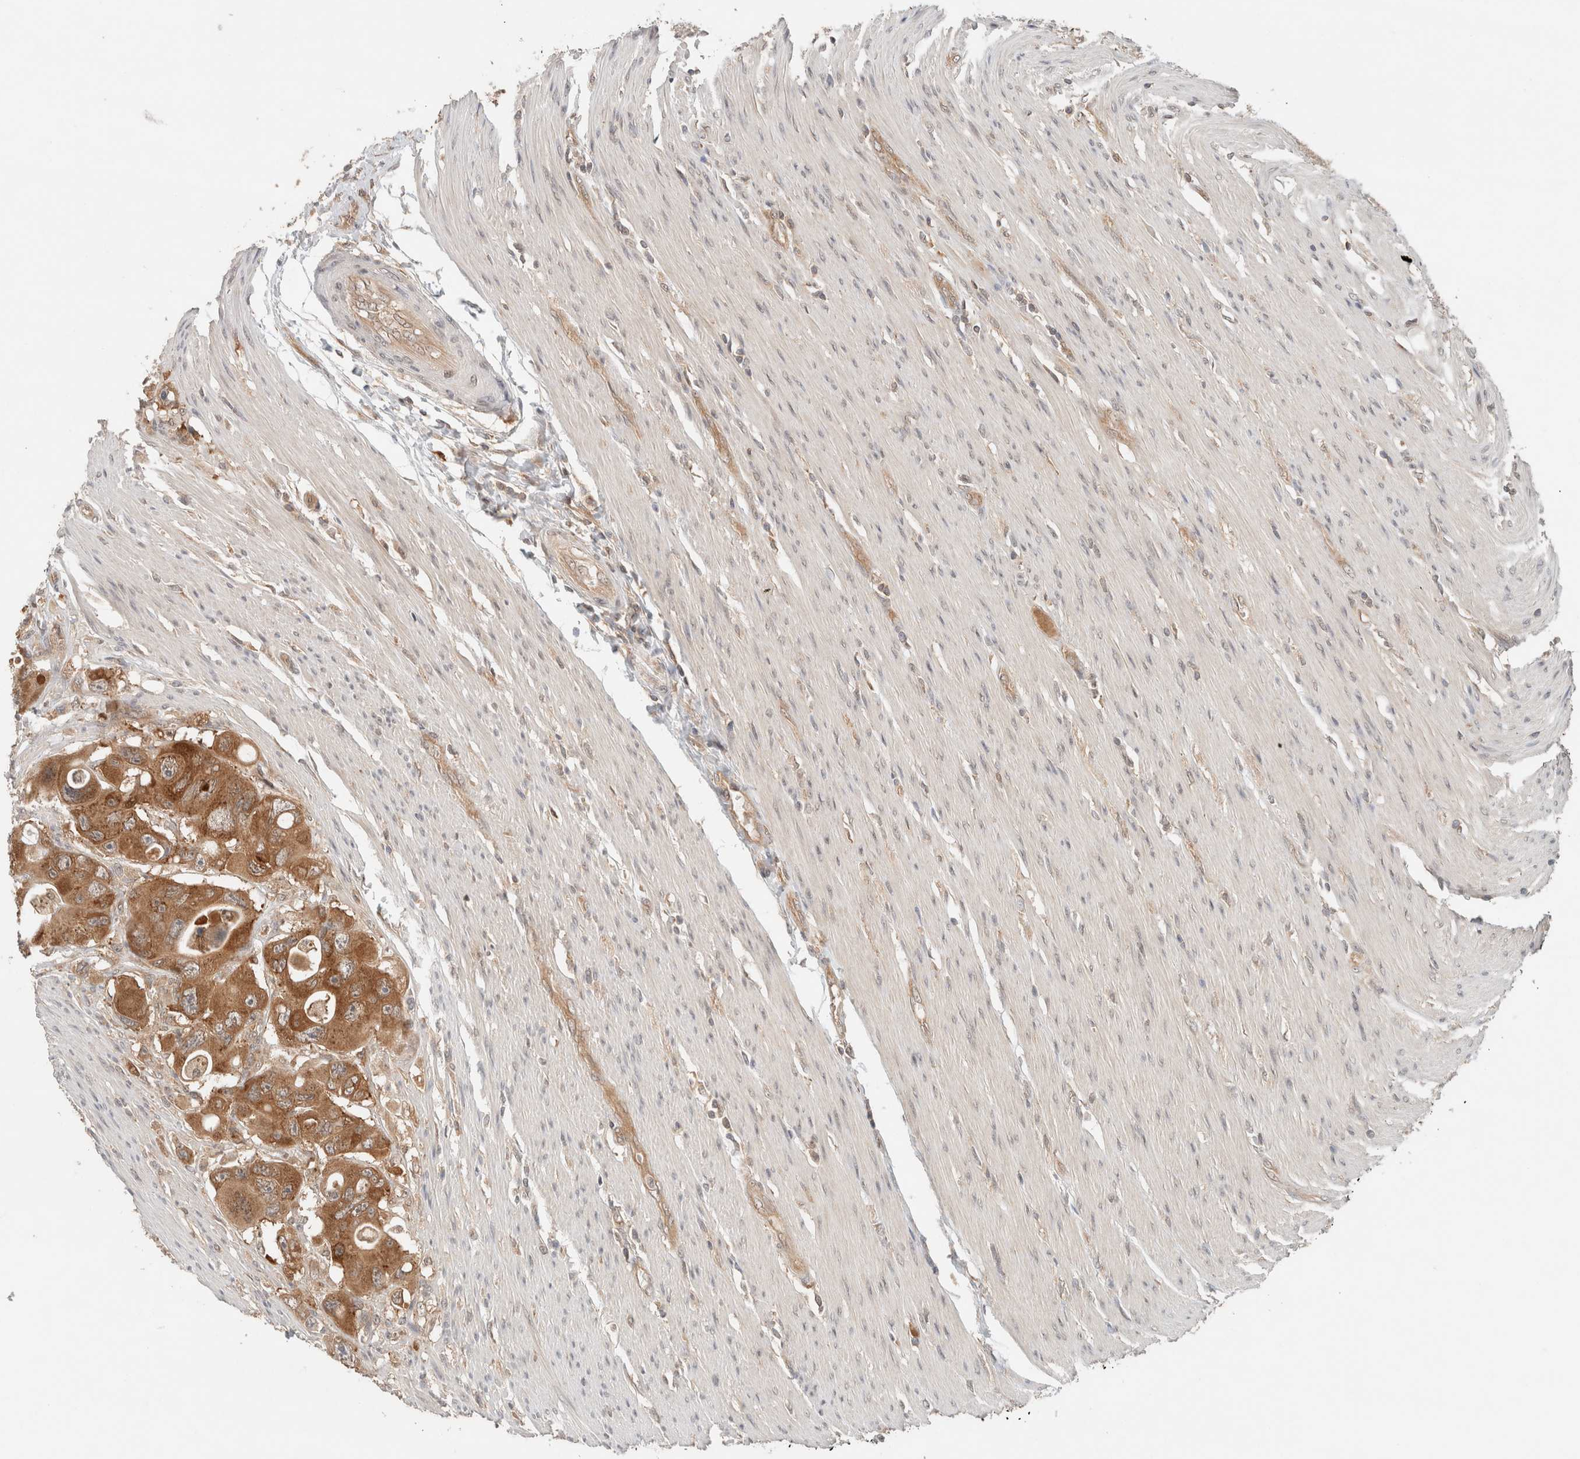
{"staining": {"intensity": "moderate", "quantity": ">75%", "location": "cytoplasmic/membranous"}, "tissue": "colorectal cancer", "cell_type": "Tumor cells", "image_type": "cancer", "snomed": [{"axis": "morphology", "description": "Adenocarcinoma, NOS"}, {"axis": "topography", "description": "Colon"}], "caption": "Protein staining by immunohistochemistry exhibits moderate cytoplasmic/membranous positivity in approximately >75% of tumor cells in colorectal cancer. (brown staining indicates protein expression, while blue staining denotes nuclei).", "gene": "ARFGEF2", "patient": {"sex": "female", "age": 46}}